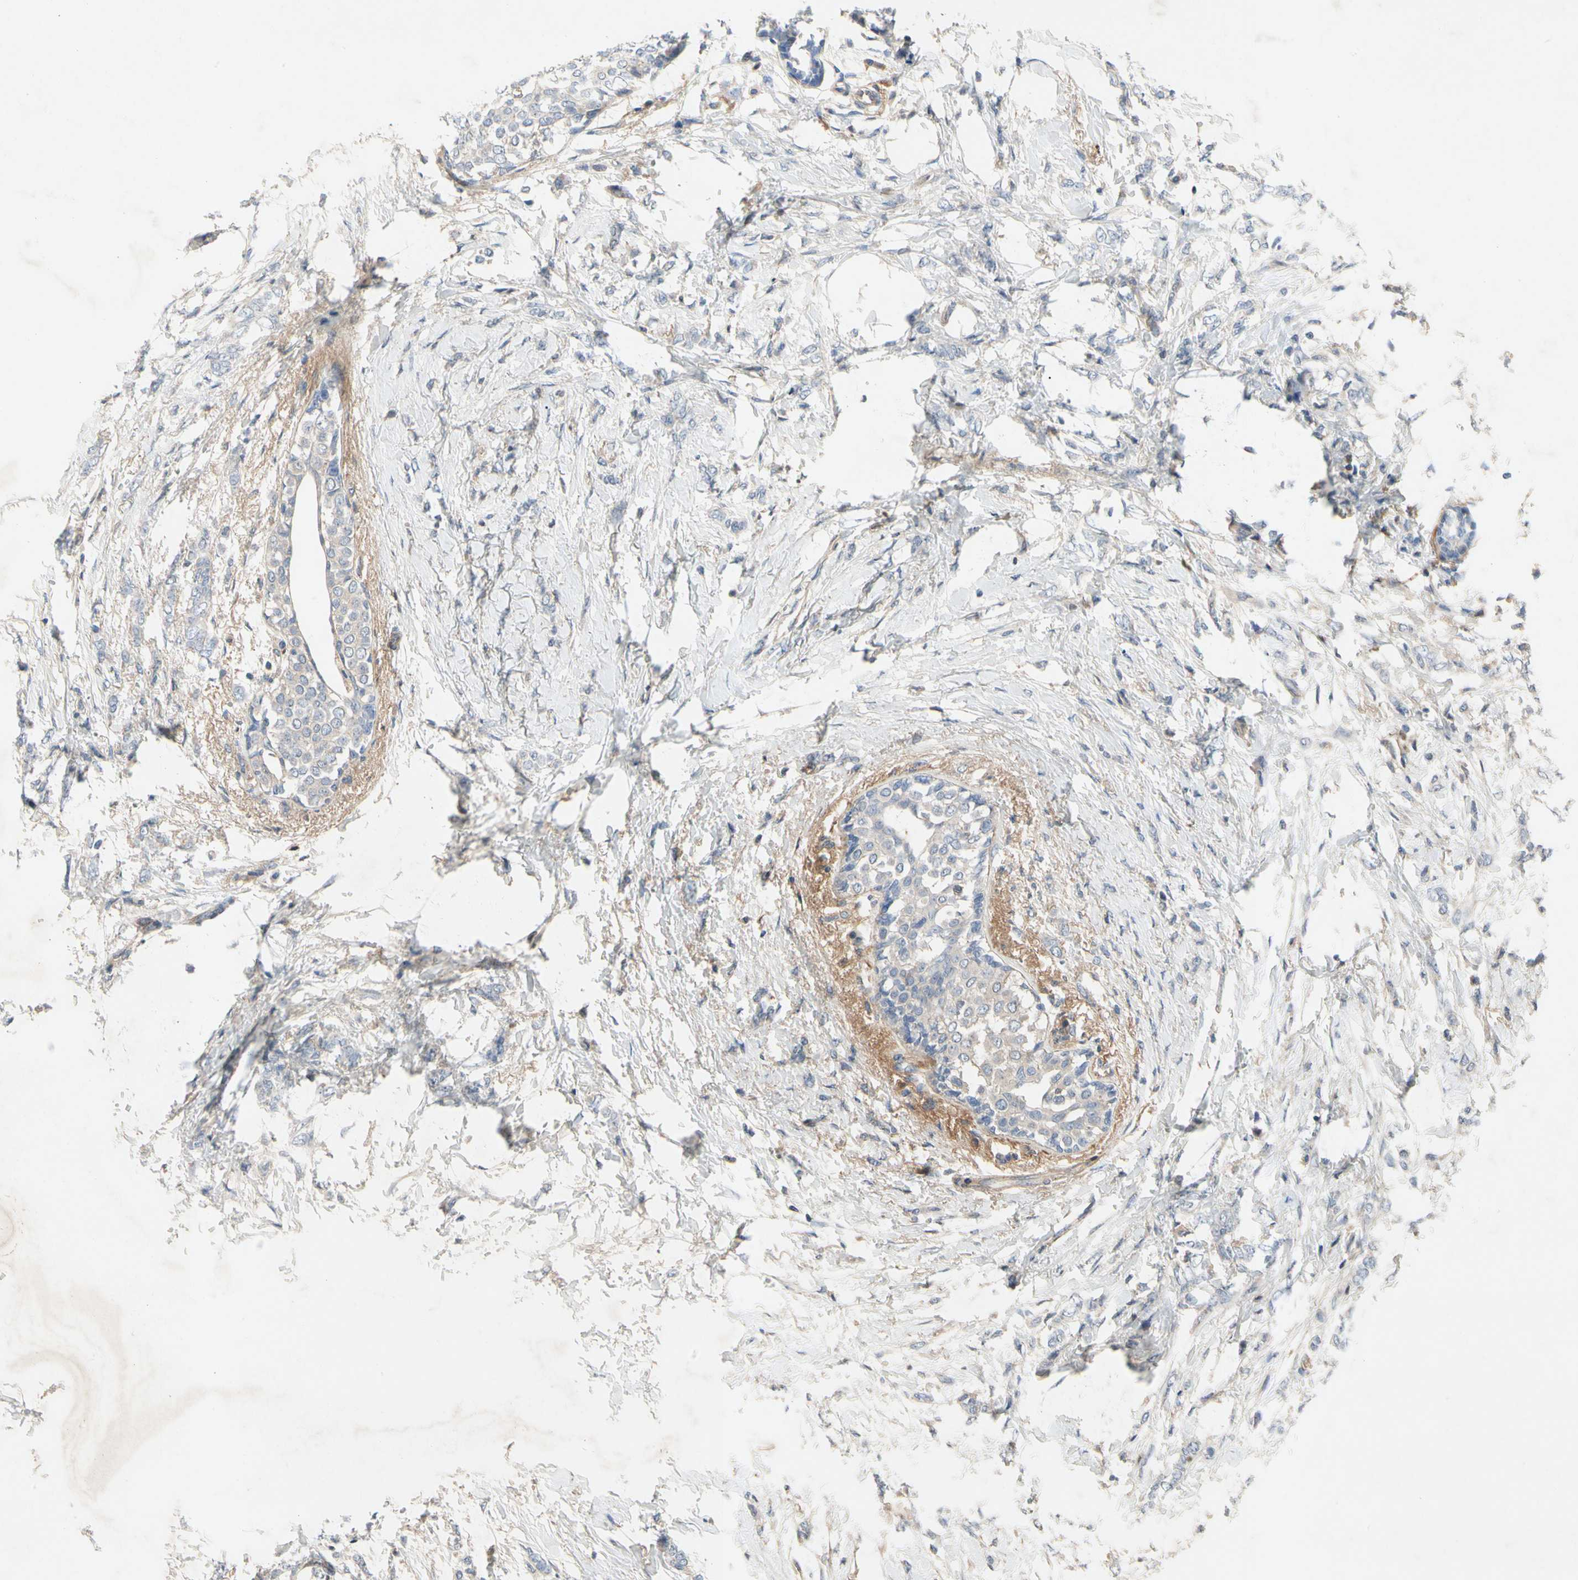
{"staining": {"intensity": "negative", "quantity": "none", "location": "none"}, "tissue": "breast cancer", "cell_type": "Tumor cells", "image_type": "cancer", "snomed": [{"axis": "morphology", "description": "Lobular carcinoma, in situ"}, {"axis": "morphology", "description": "Lobular carcinoma"}, {"axis": "topography", "description": "Breast"}], "caption": "Protein analysis of breast cancer (lobular carcinoma) demonstrates no significant expression in tumor cells. (Stains: DAB (3,3'-diaminobenzidine) immunohistochemistry (IHC) with hematoxylin counter stain, Microscopy: brightfield microscopy at high magnification).", "gene": "CRTAC1", "patient": {"sex": "female", "age": 41}}